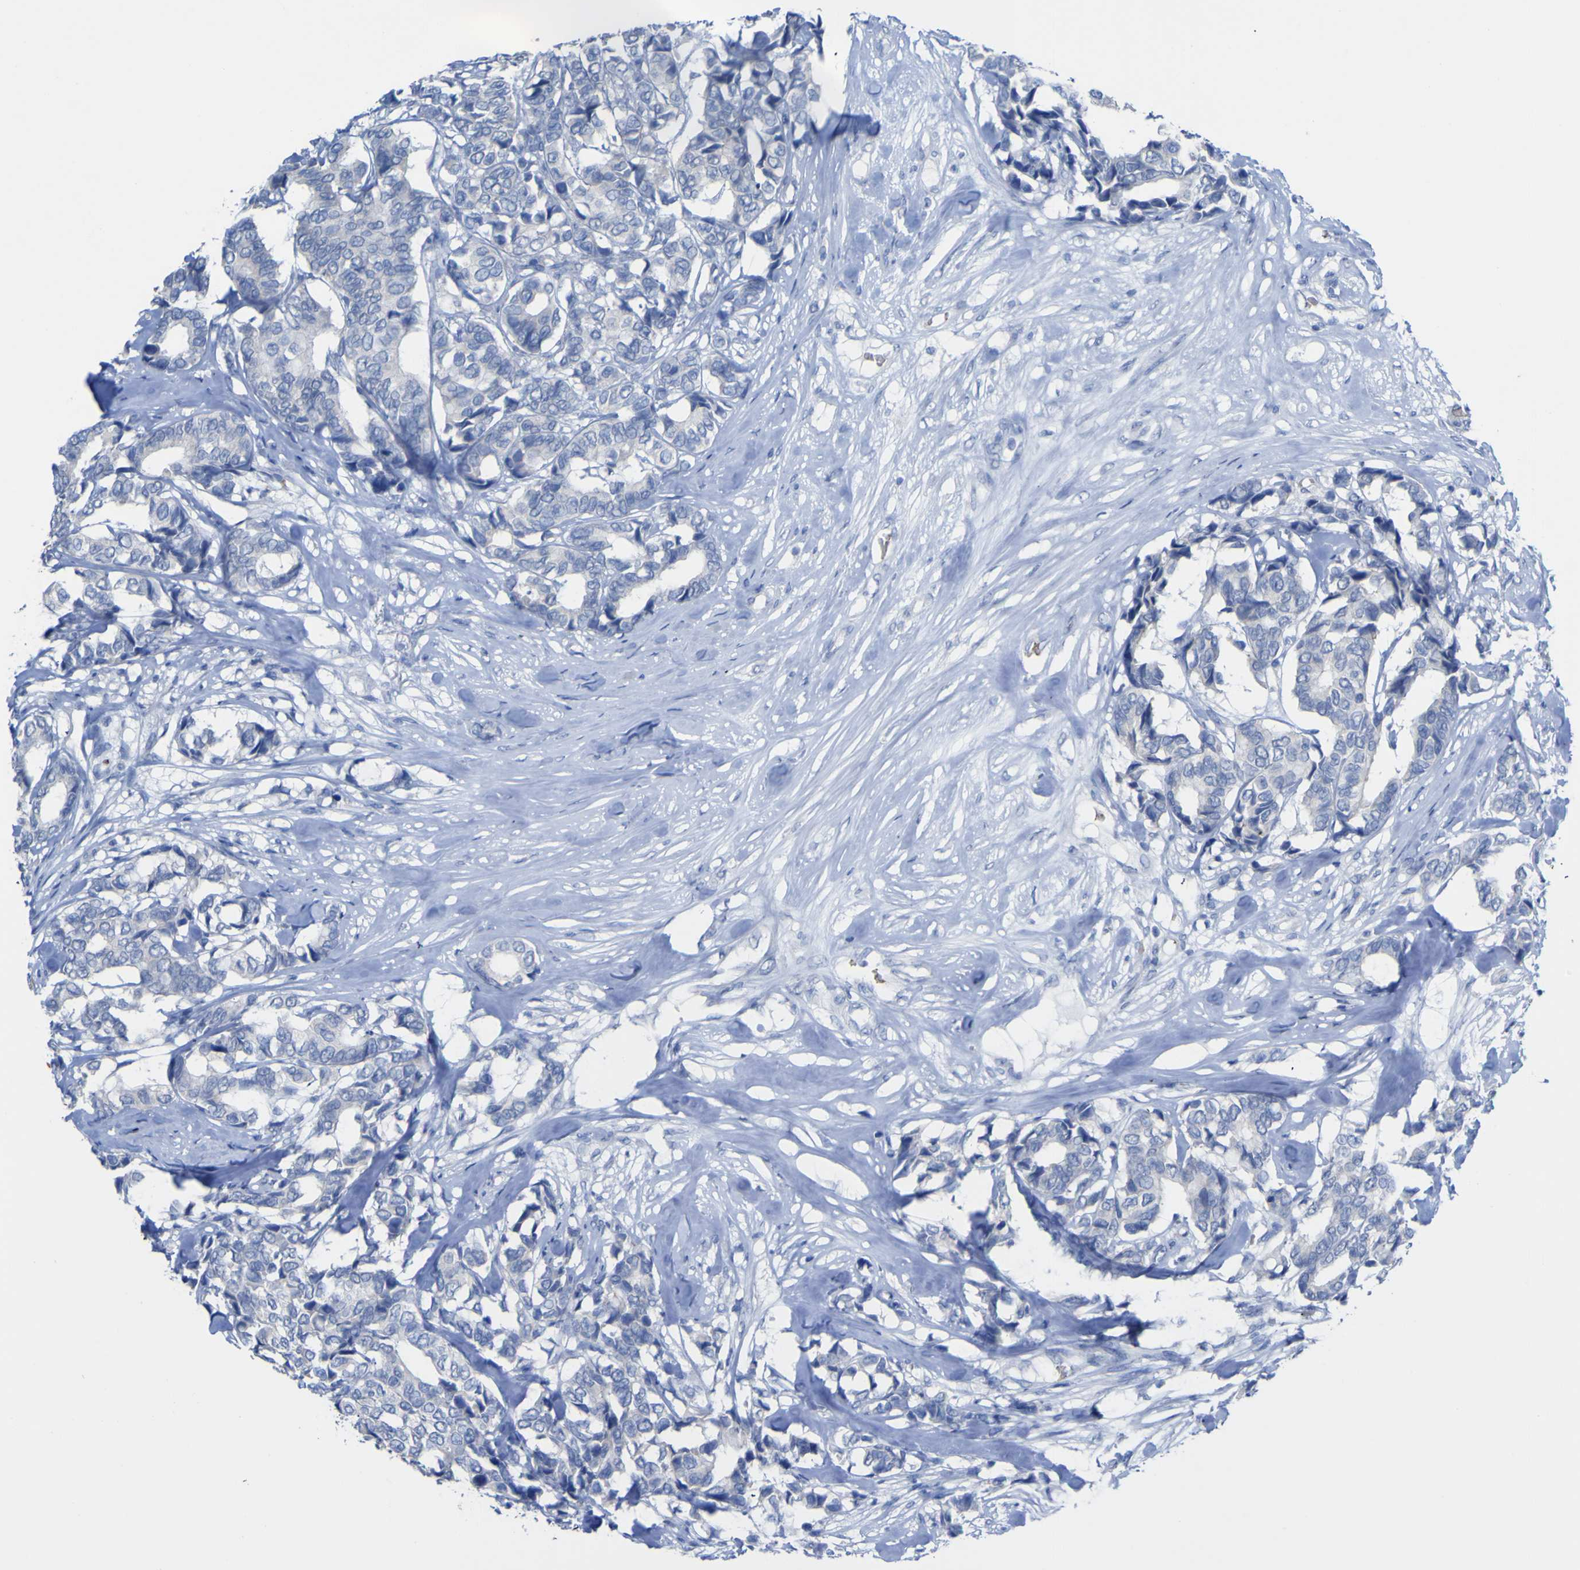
{"staining": {"intensity": "negative", "quantity": "none", "location": "none"}, "tissue": "breast cancer", "cell_type": "Tumor cells", "image_type": "cancer", "snomed": [{"axis": "morphology", "description": "Duct carcinoma"}, {"axis": "topography", "description": "Breast"}], "caption": "Immunohistochemical staining of intraductal carcinoma (breast) reveals no significant positivity in tumor cells.", "gene": "GCM1", "patient": {"sex": "female", "age": 87}}